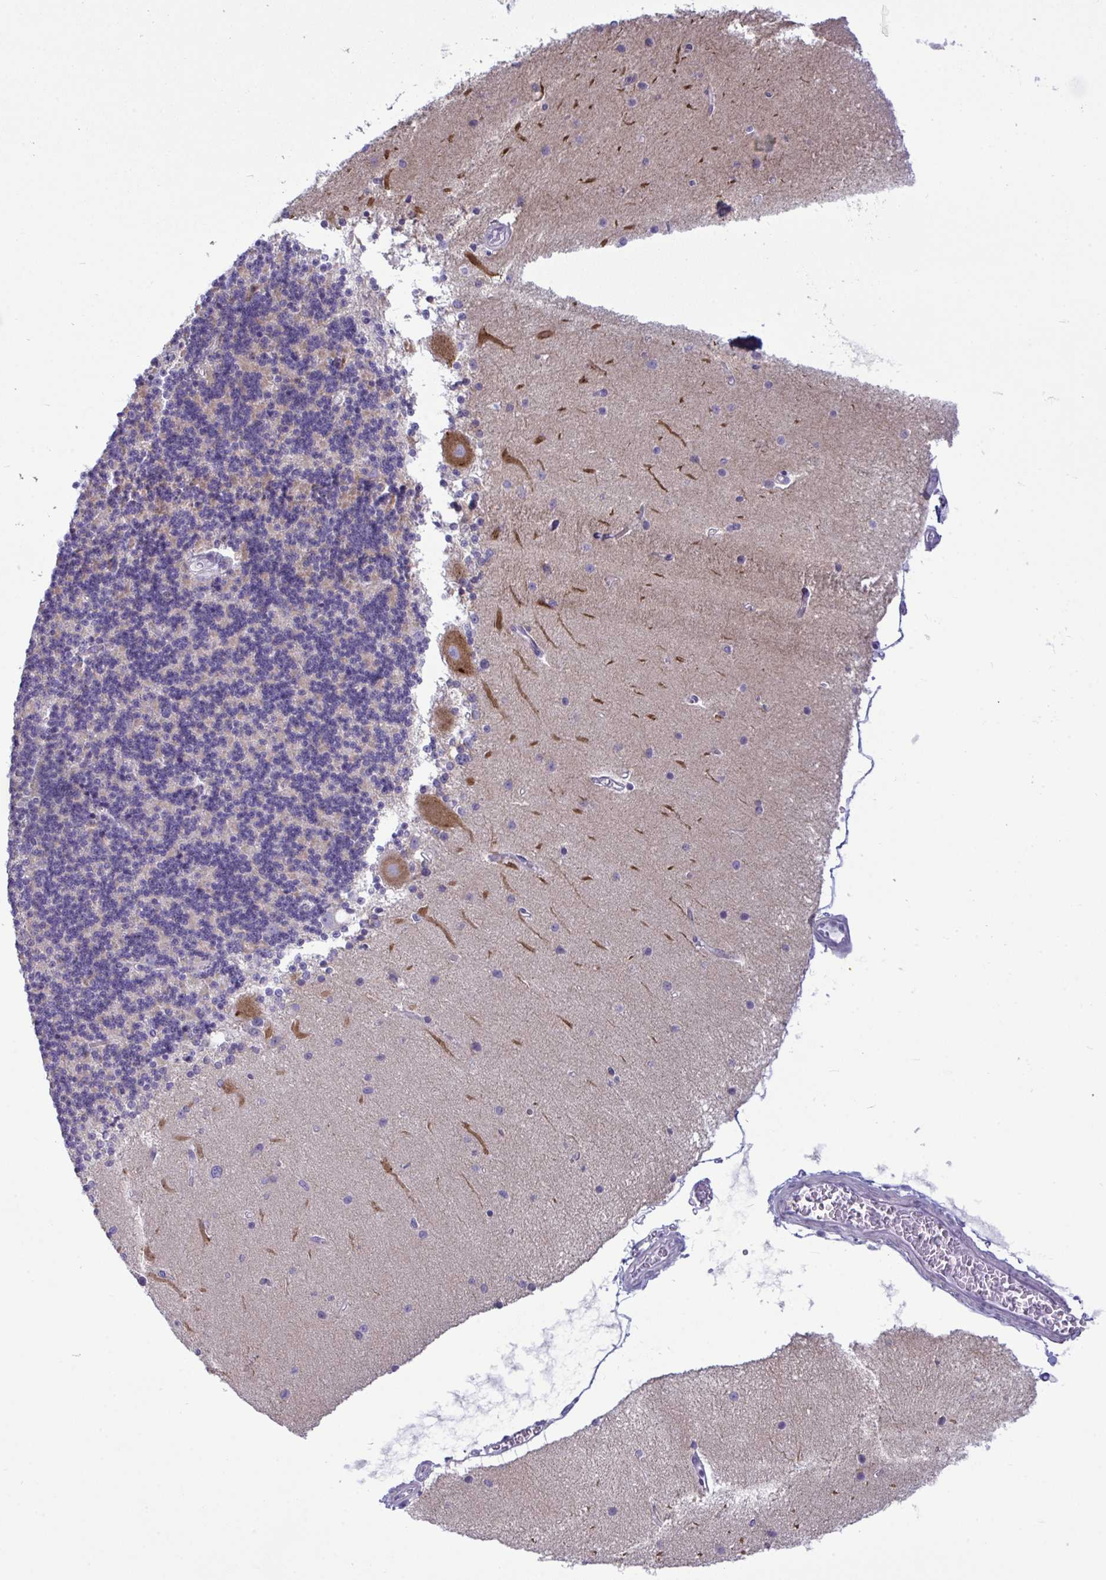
{"staining": {"intensity": "moderate", "quantity": "<25%", "location": "cytoplasmic/membranous"}, "tissue": "cerebellum", "cell_type": "Cells in granular layer", "image_type": "normal", "snomed": [{"axis": "morphology", "description": "Normal tissue, NOS"}, {"axis": "topography", "description": "Cerebellum"}], "caption": "A micrograph showing moderate cytoplasmic/membranous expression in approximately <25% of cells in granular layer in normal cerebellum, as visualized by brown immunohistochemical staining.", "gene": "MYH10", "patient": {"sex": "female", "age": 54}}